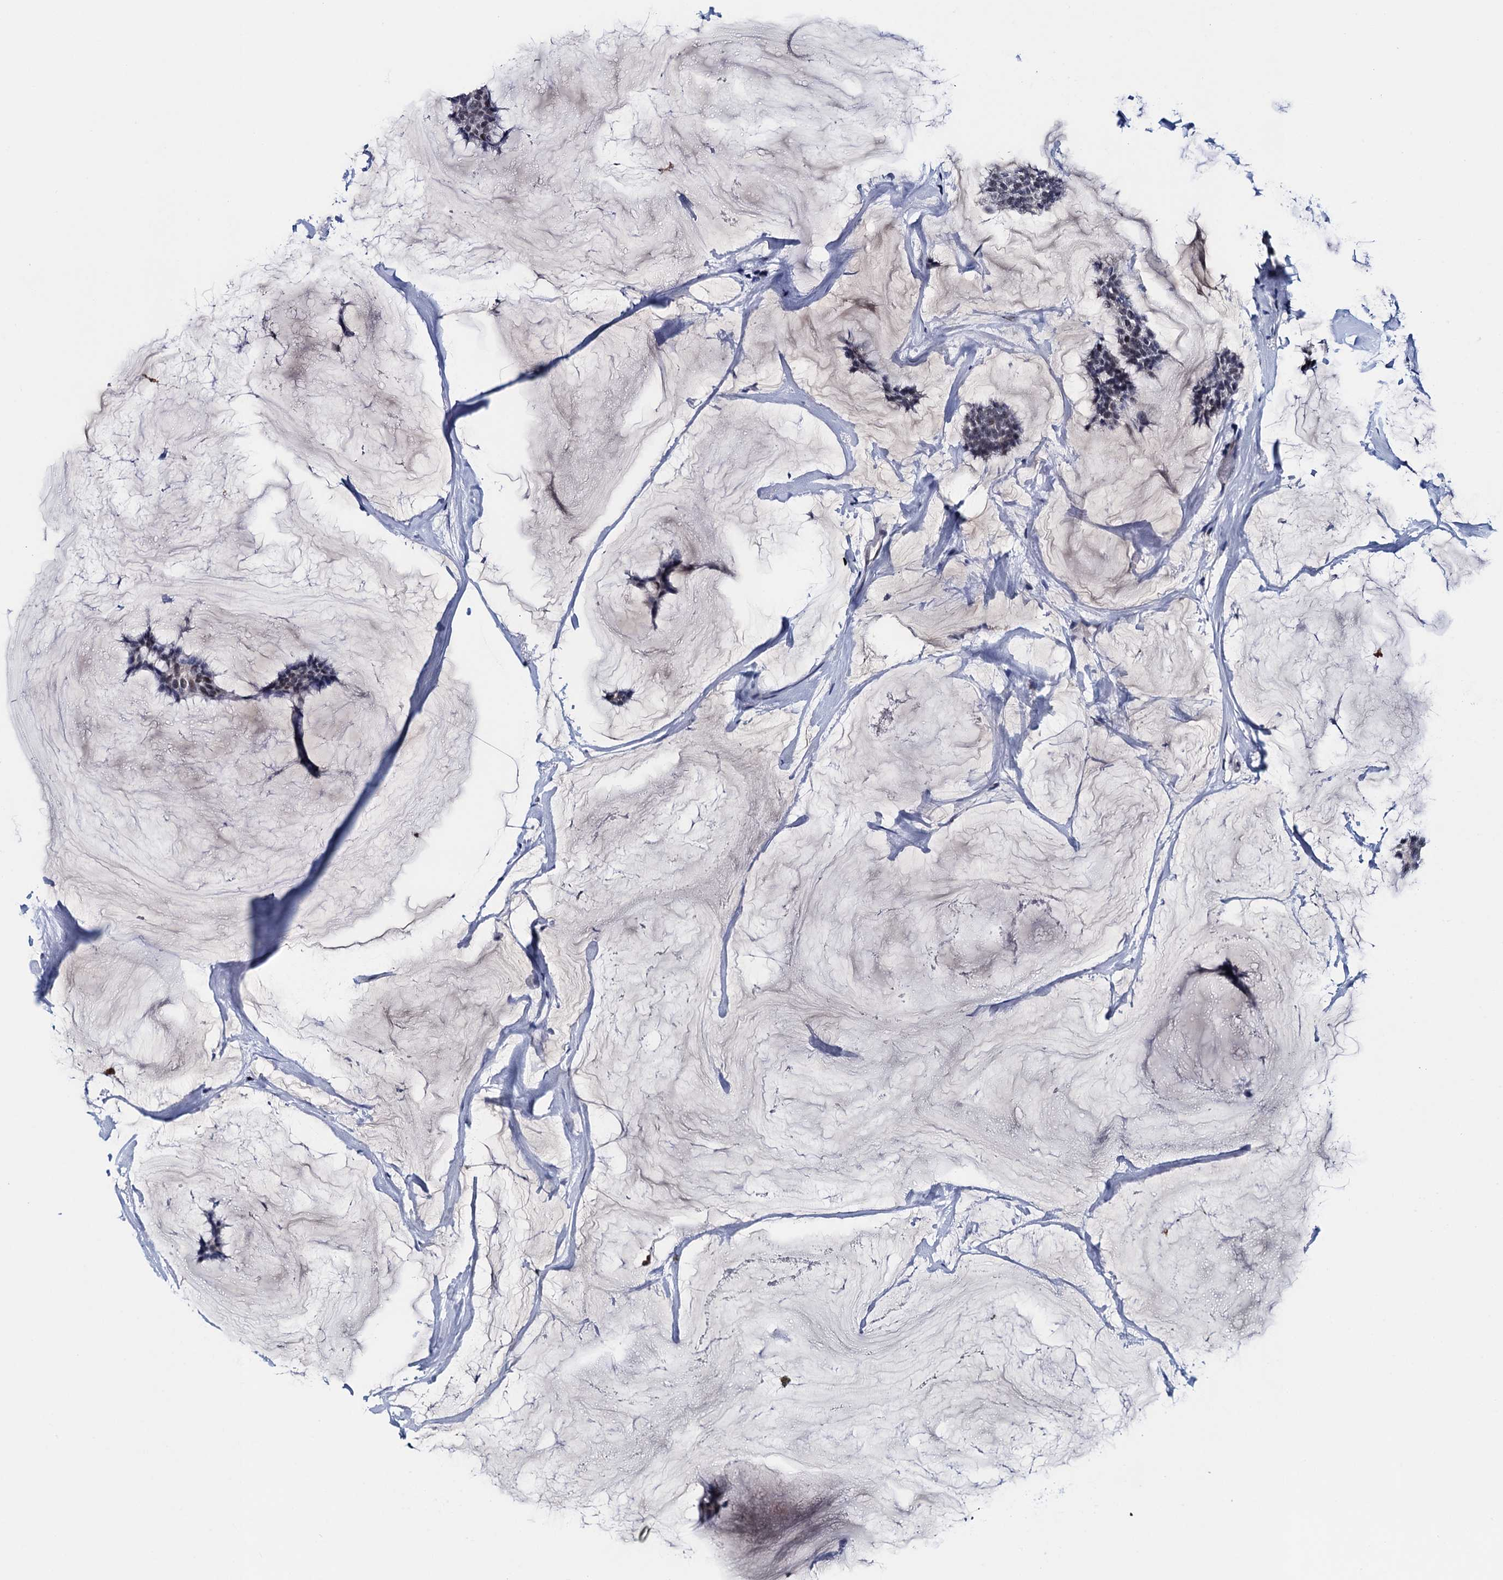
{"staining": {"intensity": "weak", "quantity": "25%-75%", "location": "nuclear"}, "tissue": "breast cancer", "cell_type": "Tumor cells", "image_type": "cancer", "snomed": [{"axis": "morphology", "description": "Duct carcinoma"}, {"axis": "topography", "description": "Breast"}], "caption": "The micrograph reveals immunohistochemical staining of breast intraductal carcinoma. There is weak nuclear expression is identified in approximately 25%-75% of tumor cells.", "gene": "FNBP4", "patient": {"sex": "female", "age": 93}}